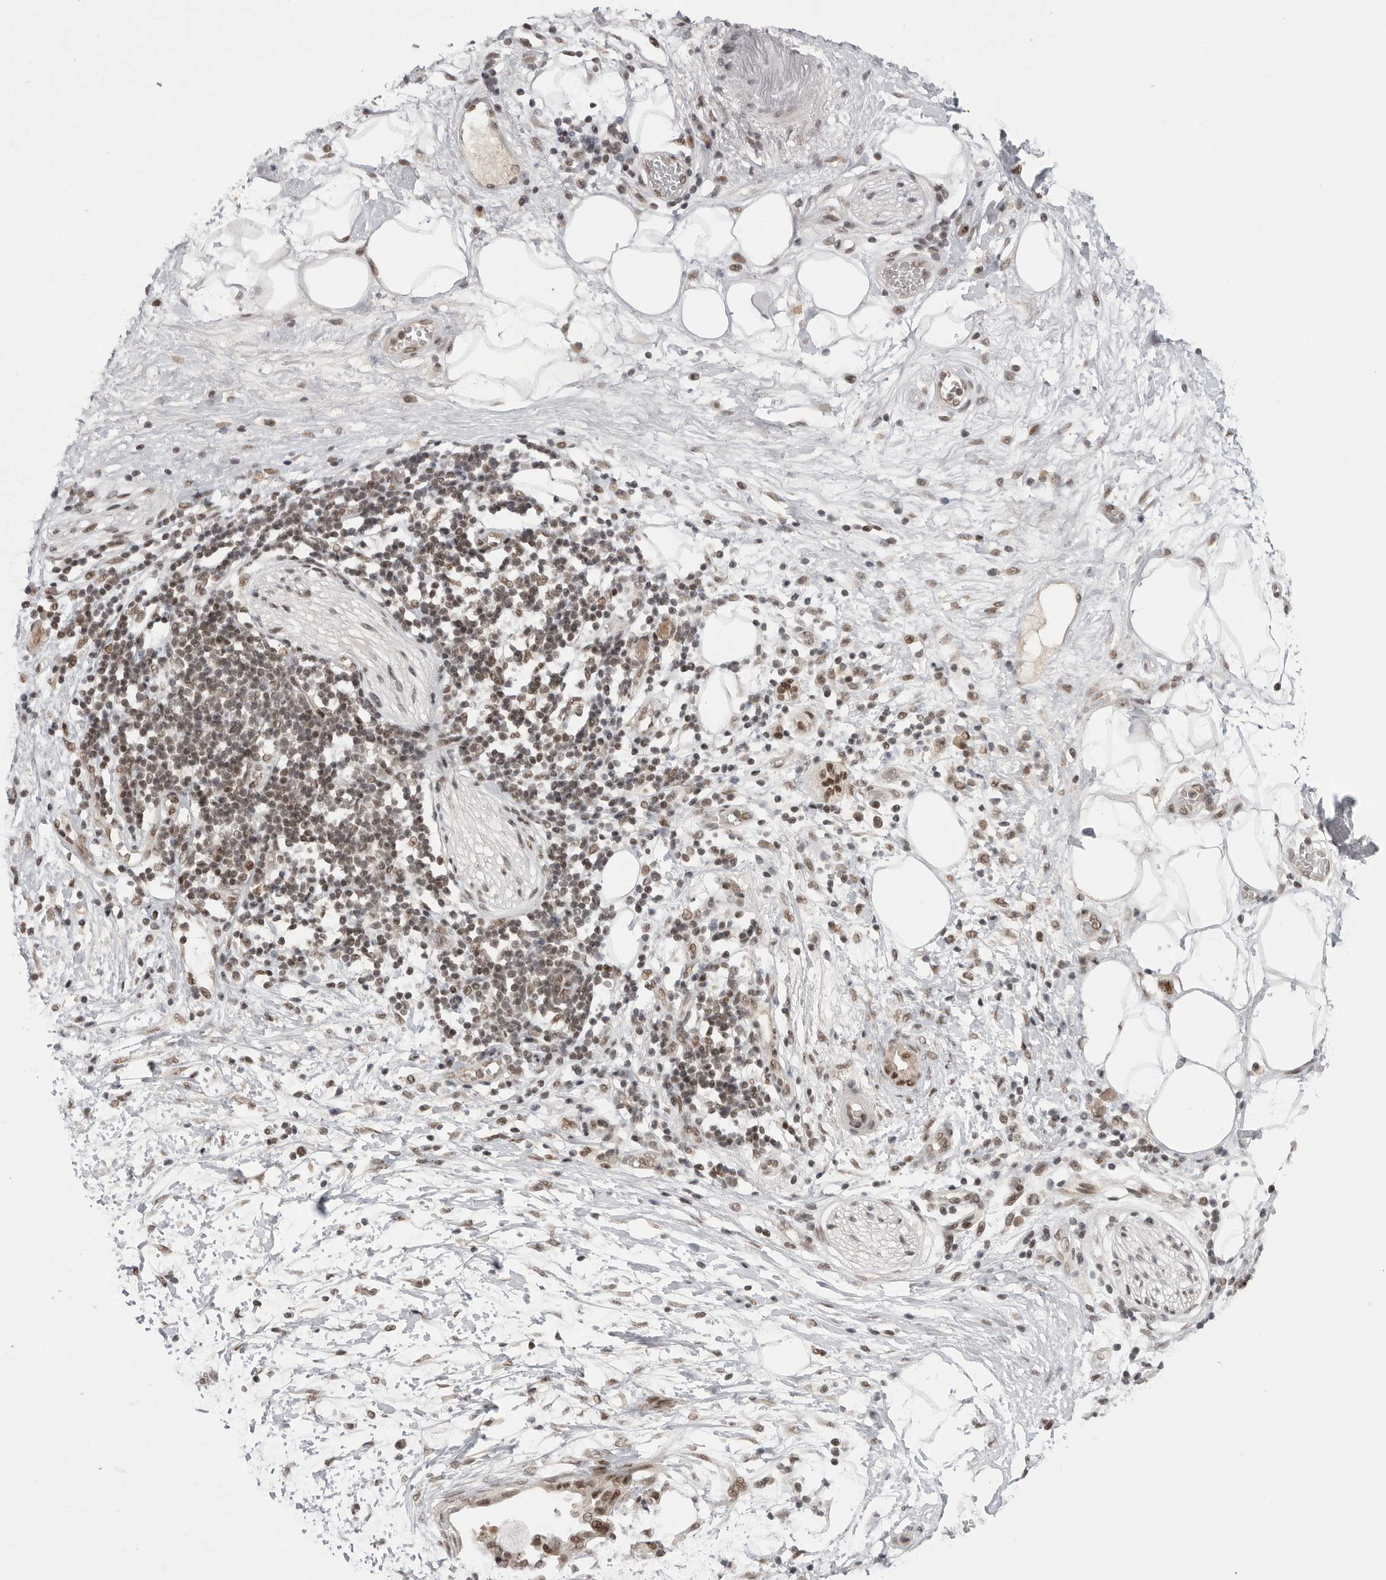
{"staining": {"intensity": "negative", "quantity": "none", "location": "none"}, "tissue": "adipose tissue", "cell_type": "Adipocytes", "image_type": "normal", "snomed": [{"axis": "morphology", "description": "Normal tissue, NOS"}, {"axis": "morphology", "description": "Adenocarcinoma, NOS"}, {"axis": "topography", "description": "Duodenum"}, {"axis": "topography", "description": "Peripheral nerve tissue"}], "caption": "This histopathology image is of benign adipose tissue stained with IHC to label a protein in brown with the nuclei are counter-stained blue. There is no staining in adipocytes.", "gene": "POU5F1", "patient": {"sex": "female", "age": 60}}